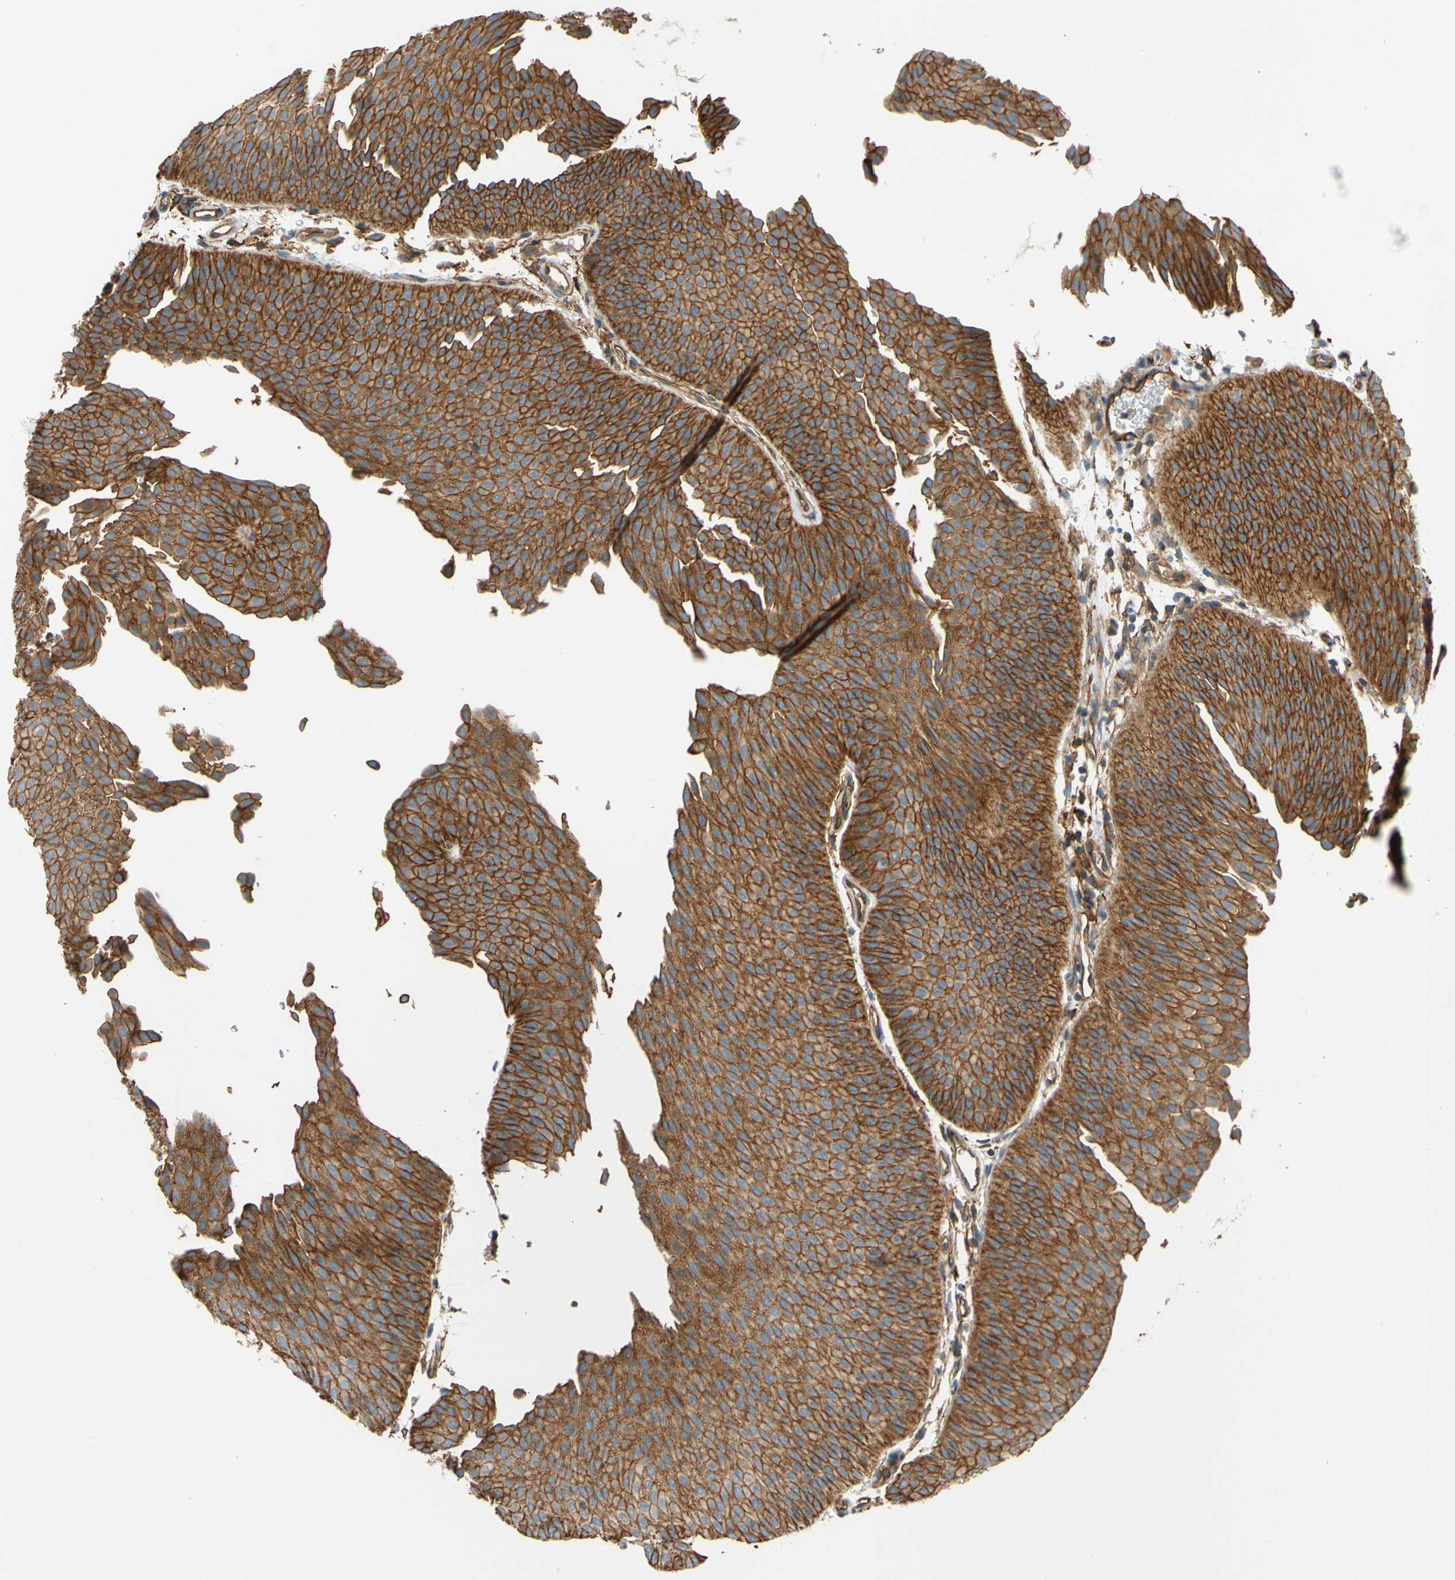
{"staining": {"intensity": "strong", "quantity": ">75%", "location": "cytoplasmic/membranous"}, "tissue": "urothelial cancer", "cell_type": "Tumor cells", "image_type": "cancer", "snomed": [{"axis": "morphology", "description": "Urothelial carcinoma, Low grade"}, {"axis": "topography", "description": "Urinary bladder"}], "caption": "This is an image of immunohistochemistry staining of low-grade urothelial carcinoma, which shows strong staining in the cytoplasmic/membranous of tumor cells.", "gene": "SPTAN1", "patient": {"sex": "female", "age": 60}}